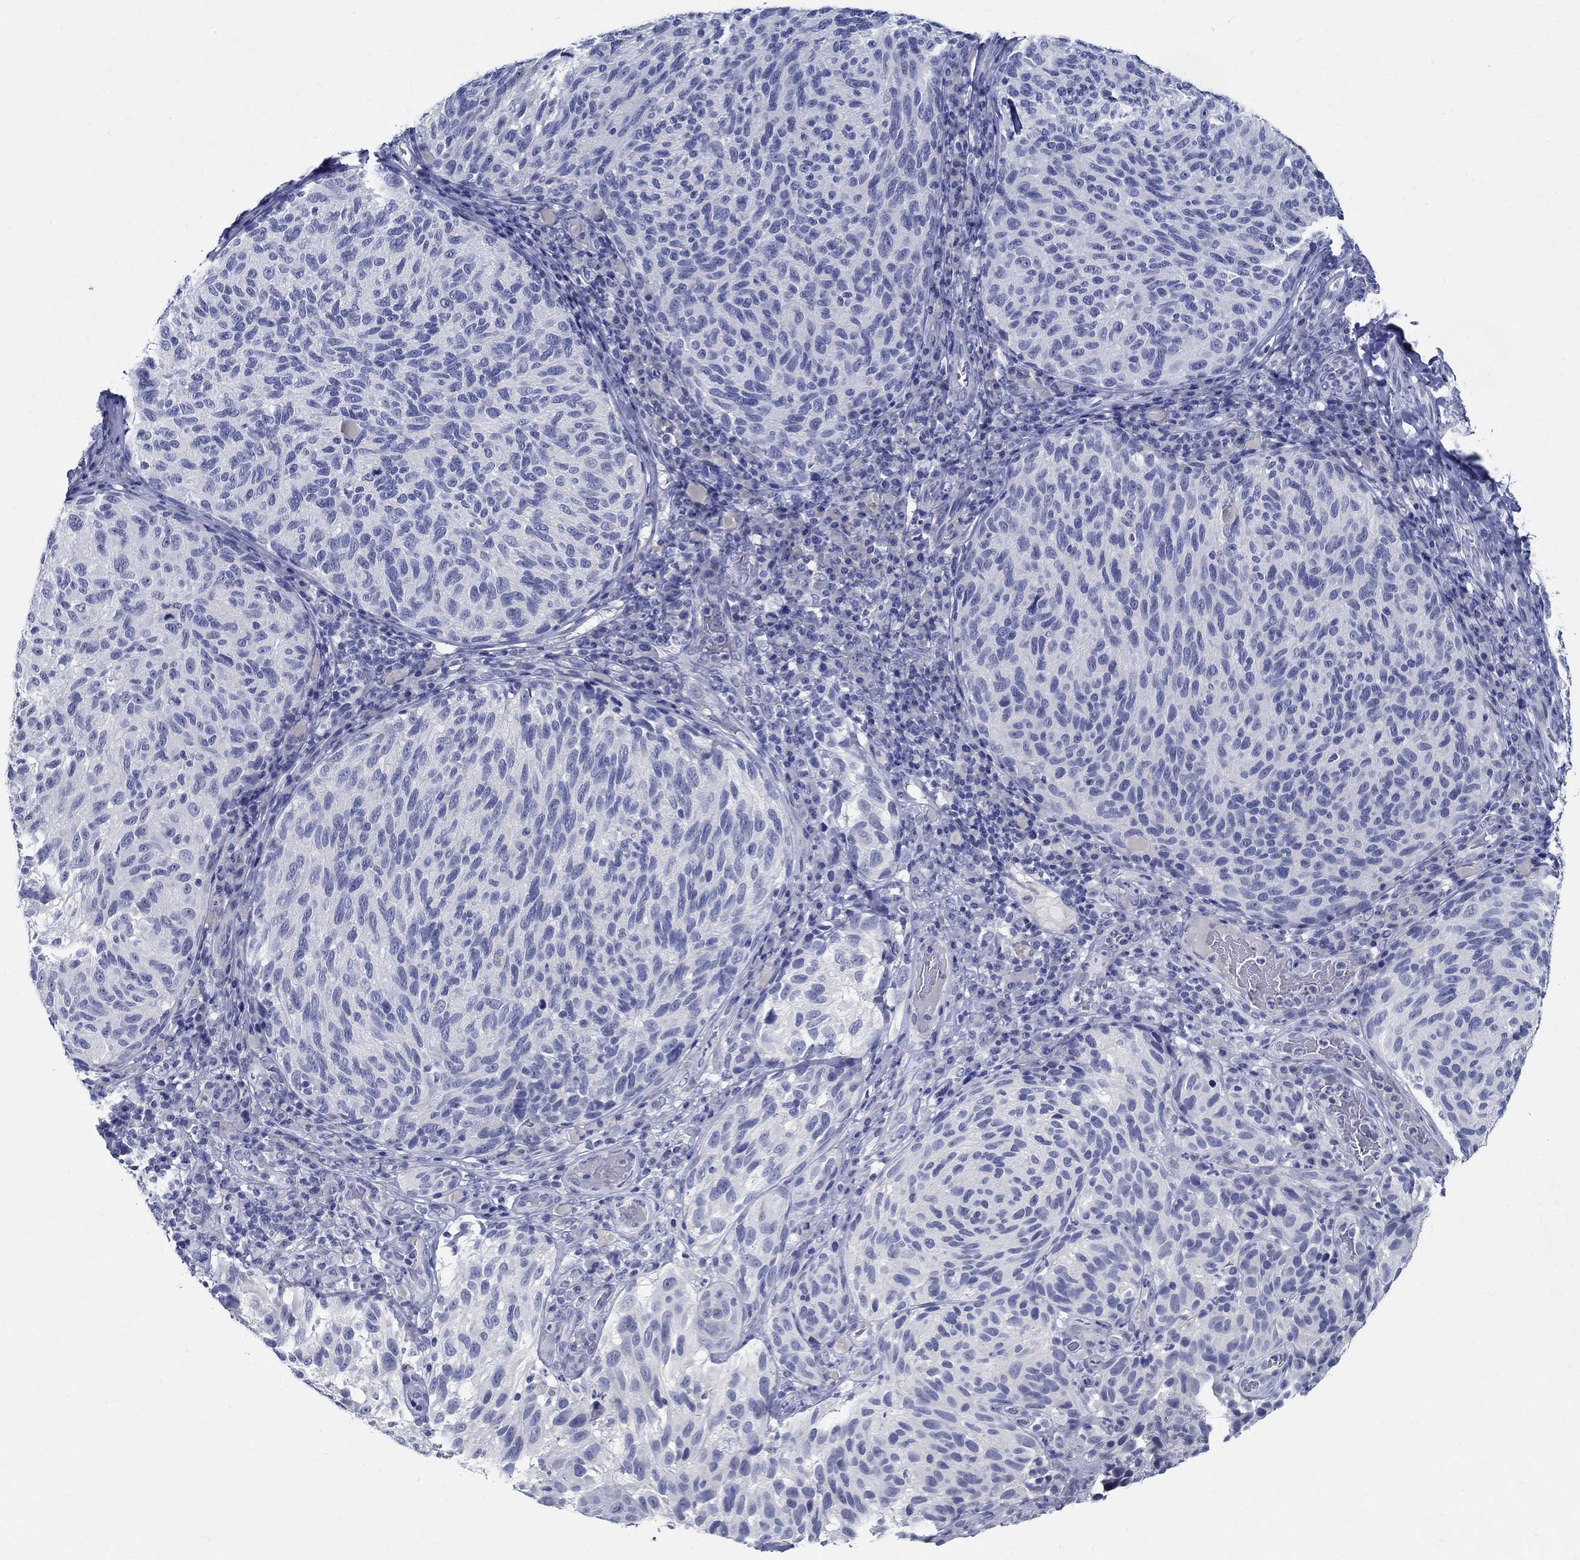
{"staining": {"intensity": "negative", "quantity": "none", "location": "none"}, "tissue": "melanoma", "cell_type": "Tumor cells", "image_type": "cancer", "snomed": [{"axis": "morphology", "description": "Malignant melanoma, NOS"}, {"axis": "topography", "description": "Skin"}], "caption": "High power microscopy histopathology image of an immunohistochemistry (IHC) histopathology image of malignant melanoma, revealing no significant staining in tumor cells. Nuclei are stained in blue.", "gene": "CETN1", "patient": {"sex": "female", "age": 73}}